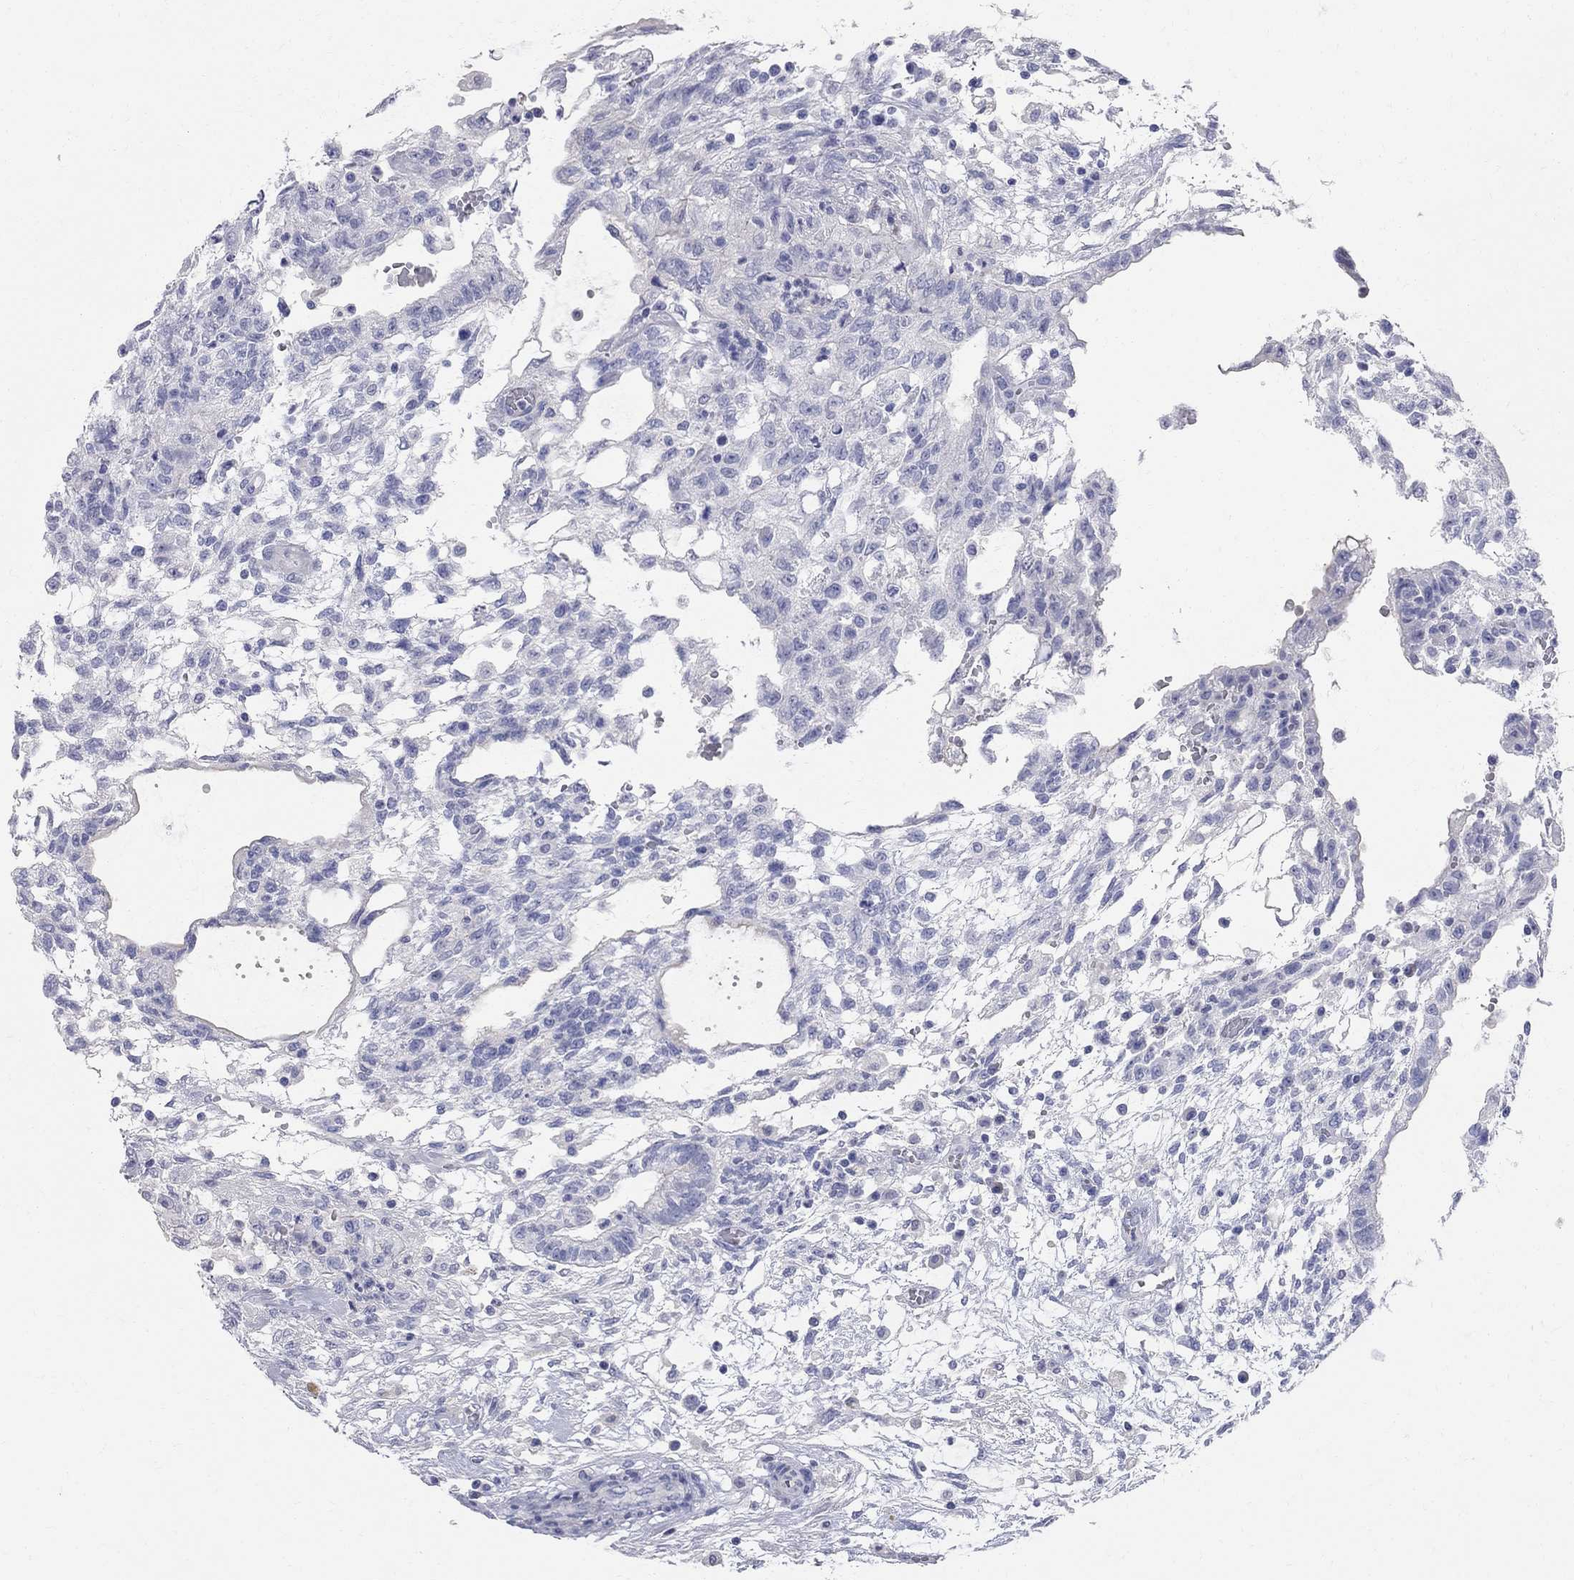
{"staining": {"intensity": "negative", "quantity": "none", "location": "none"}, "tissue": "testis cancer", "cell_type": "Tumor cells", "image_type": "cancer", "snomed": [{"axis": "morphology", "description": "Carcinoma, Embryonal, NOS"}, {"axis": "topography", "description": "Testis"}], "caption": "This is an immunohistochemistry (IHC) image of testis embryonal carcinoma. There is no expression in tumor cells.", "gene": "AOX1", "patient": {"sex": "male", "age": 32}}